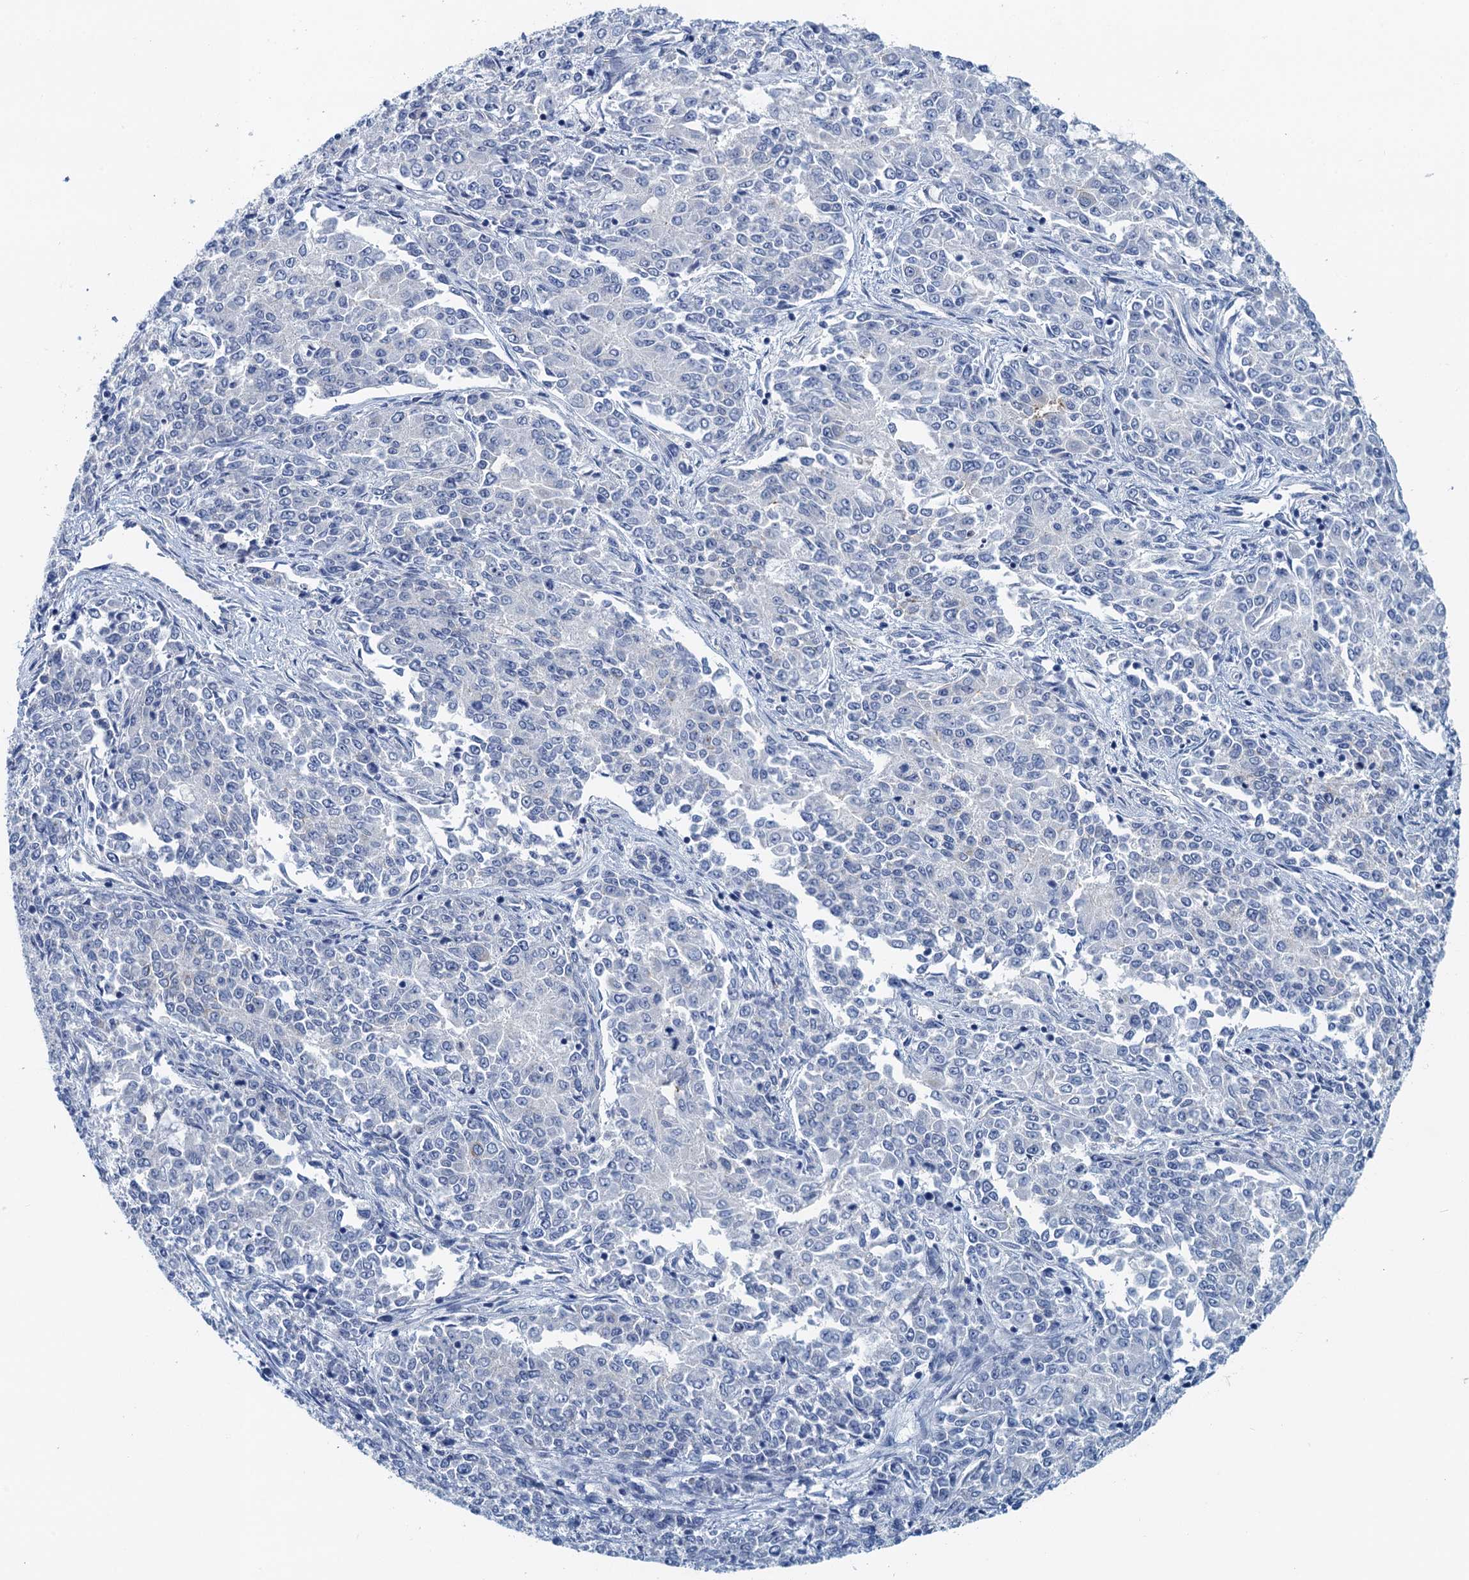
{"staining": {"intensity": "negative", "quantity": "none", "location": "none"}, "tissue": "endometrial cancer", "cell_type": "Tumor cells", "image_type": "cancer", "snomed": [{"axis": "morphology", "description": "Adenocarcinoma, NOS"}, {"axis": "topography", "description": "Endometrium"}], "caption": "This image is of endometrial cancer (adenocarcinoma) stained with immunohistochemistry (IHC) to label a protein in brown with the nuclei are counter-stained blue. There is no expression in tumor cells.", "gene": "NBEA", "patient": {"sex": "female", "age": 50}}